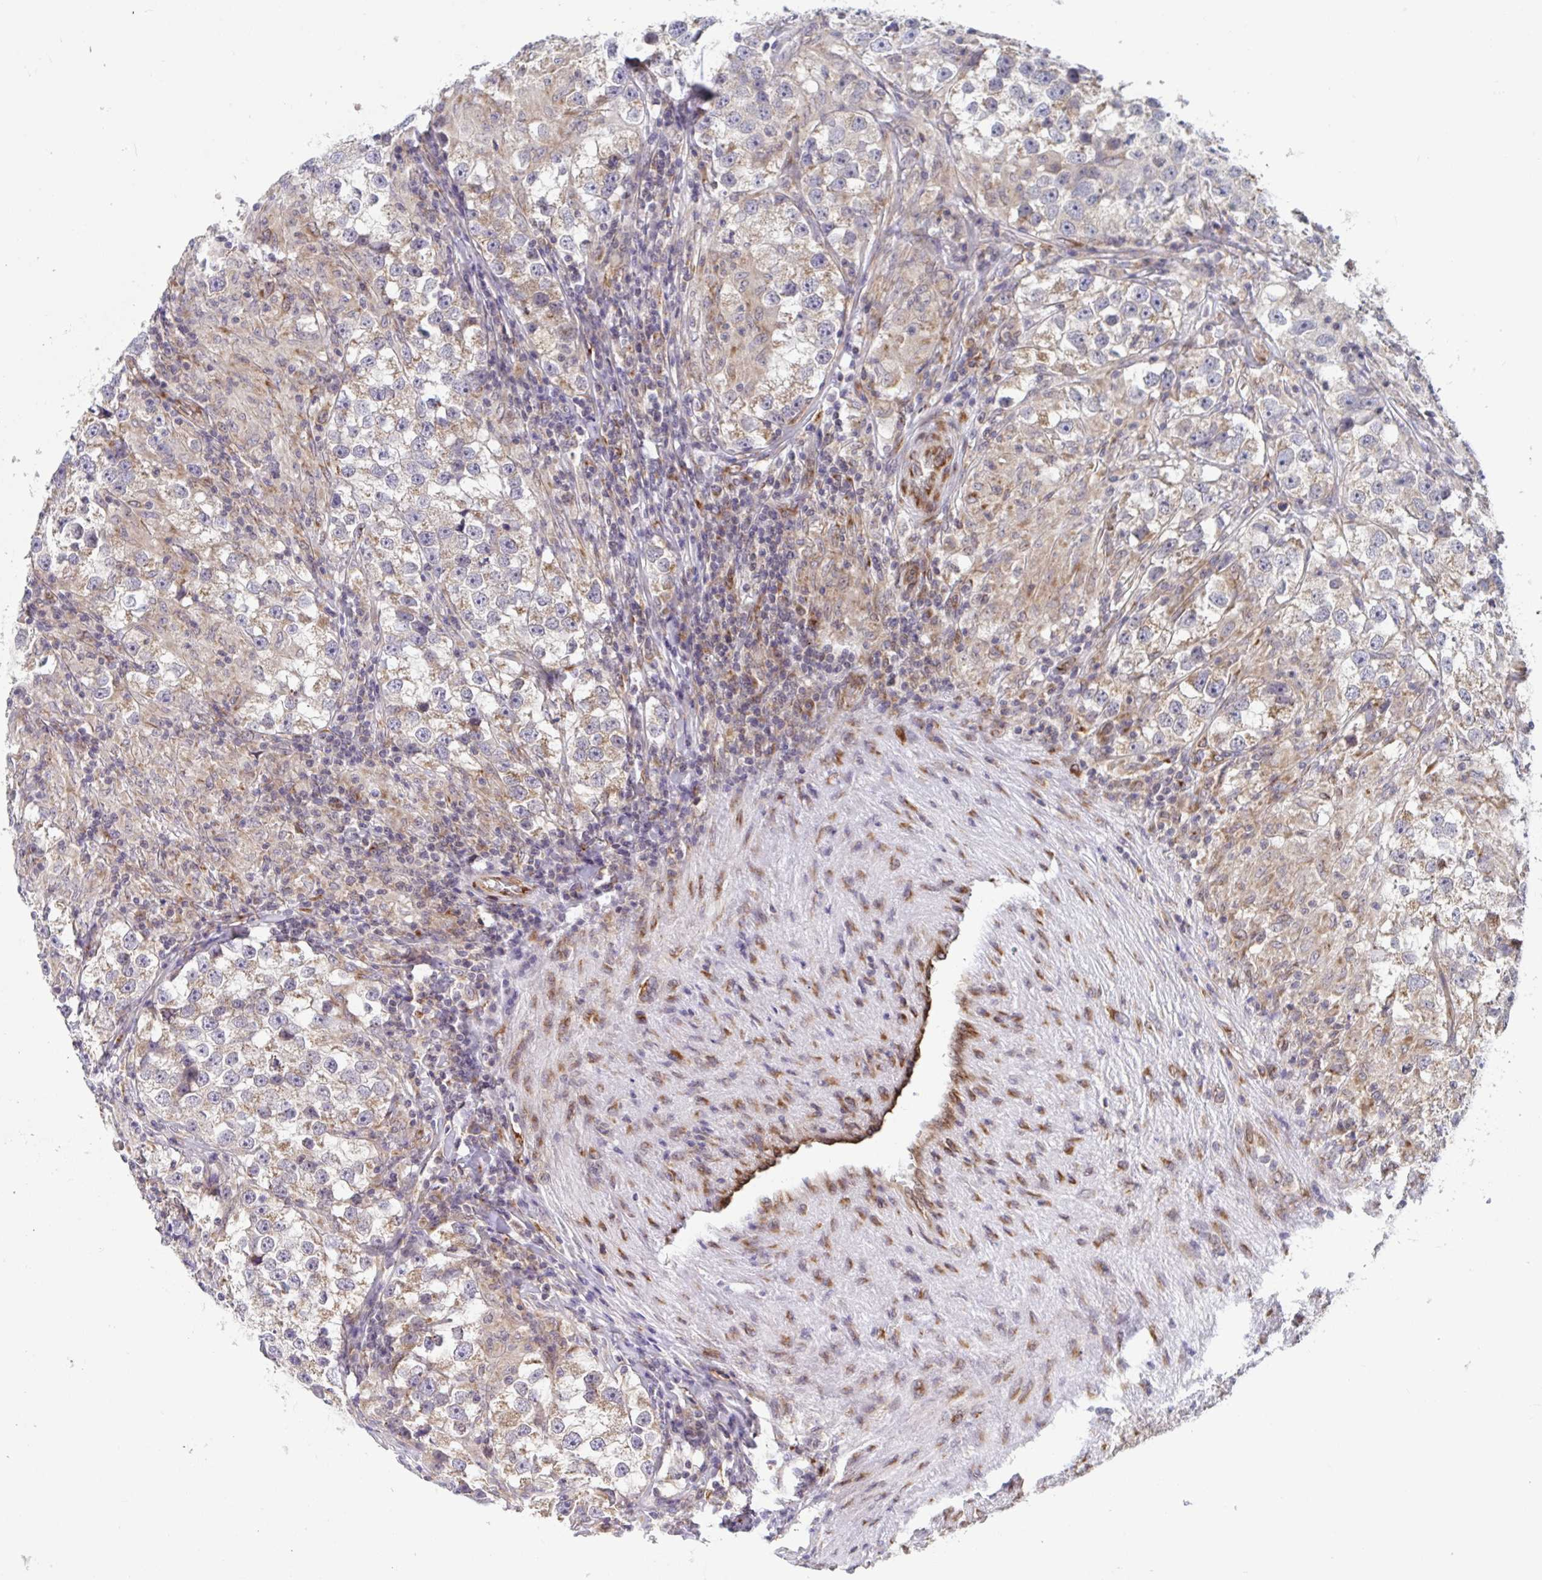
{"staining": {"intensity": "weak", "quantity": "25%-75%", "location": "cytoplasmic/membranous"}, "tissue": "testis cancer", "cell_type": "Tumor cells", "image_type": "cancer", "snomed": [{"axis": "morphology", "description": "Seminoma, NOS"}, {"axis": "topography", "description": "Testis"}], "caption": "Protein expression analysis of testis seminoma demonstrates weak cytoplasmic/membranous staining in approximately 25%-75% of tumor cells.", "gene": "ATP5MJ", "patient": {"sex": "male", "age": 46}}